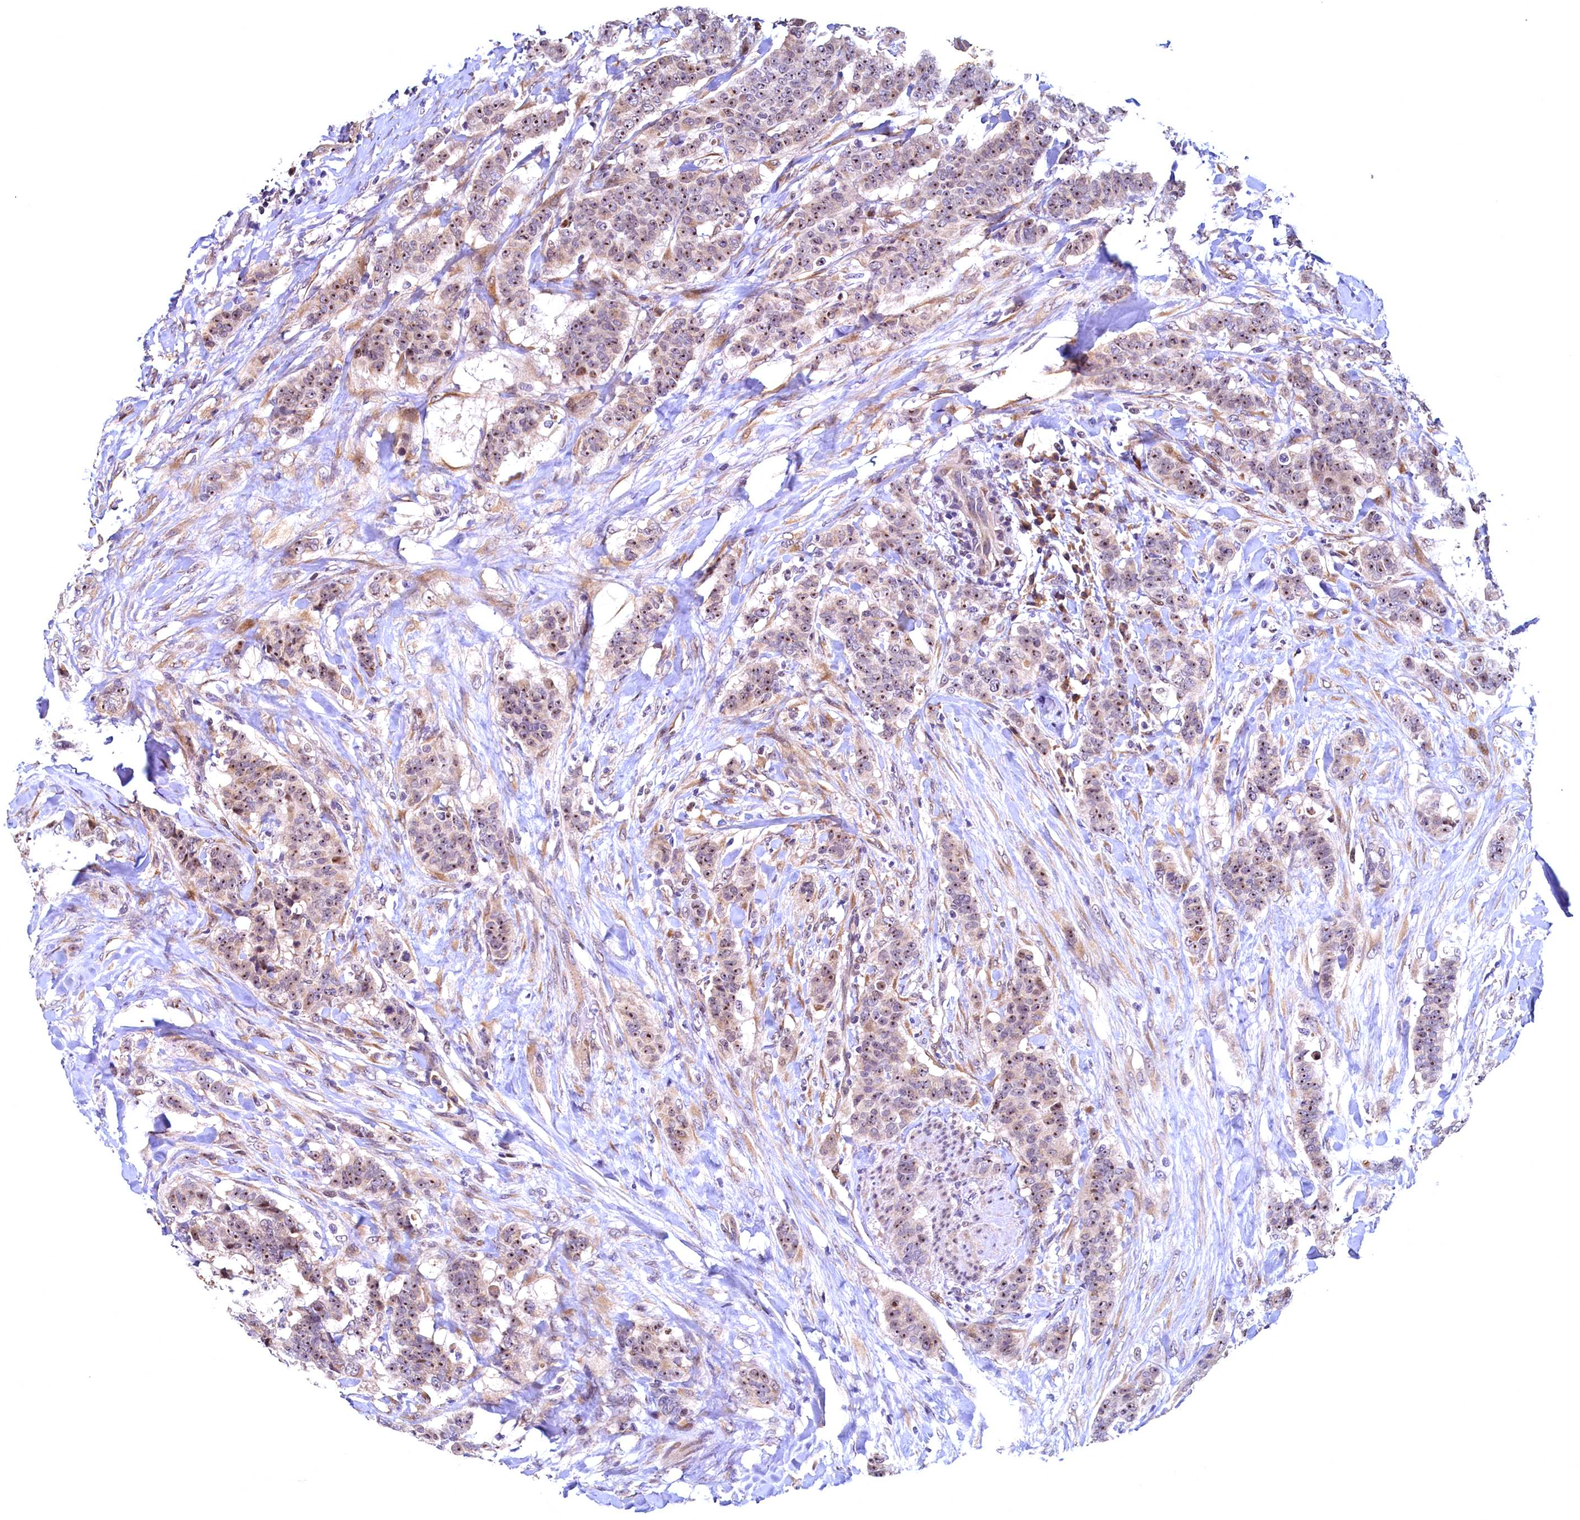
{"staining": {"intensity": "weak", "quantity": "25%-75%", "location": "nuclear"}, "tissue": "breast cancer", "cell_type": "Tumor cells", "image_type": "cancer", "snomed": [{"axis": "morphology", "description": "Duct carcinoma"}, {"axis": "topography", "description": "Breast"}], "caption": "A brown stain labels weak nuclear expression of a protein in breast cancer tumor cells.", "gene": "LATS2", "patient": {"sex": "female", "age": 40}}